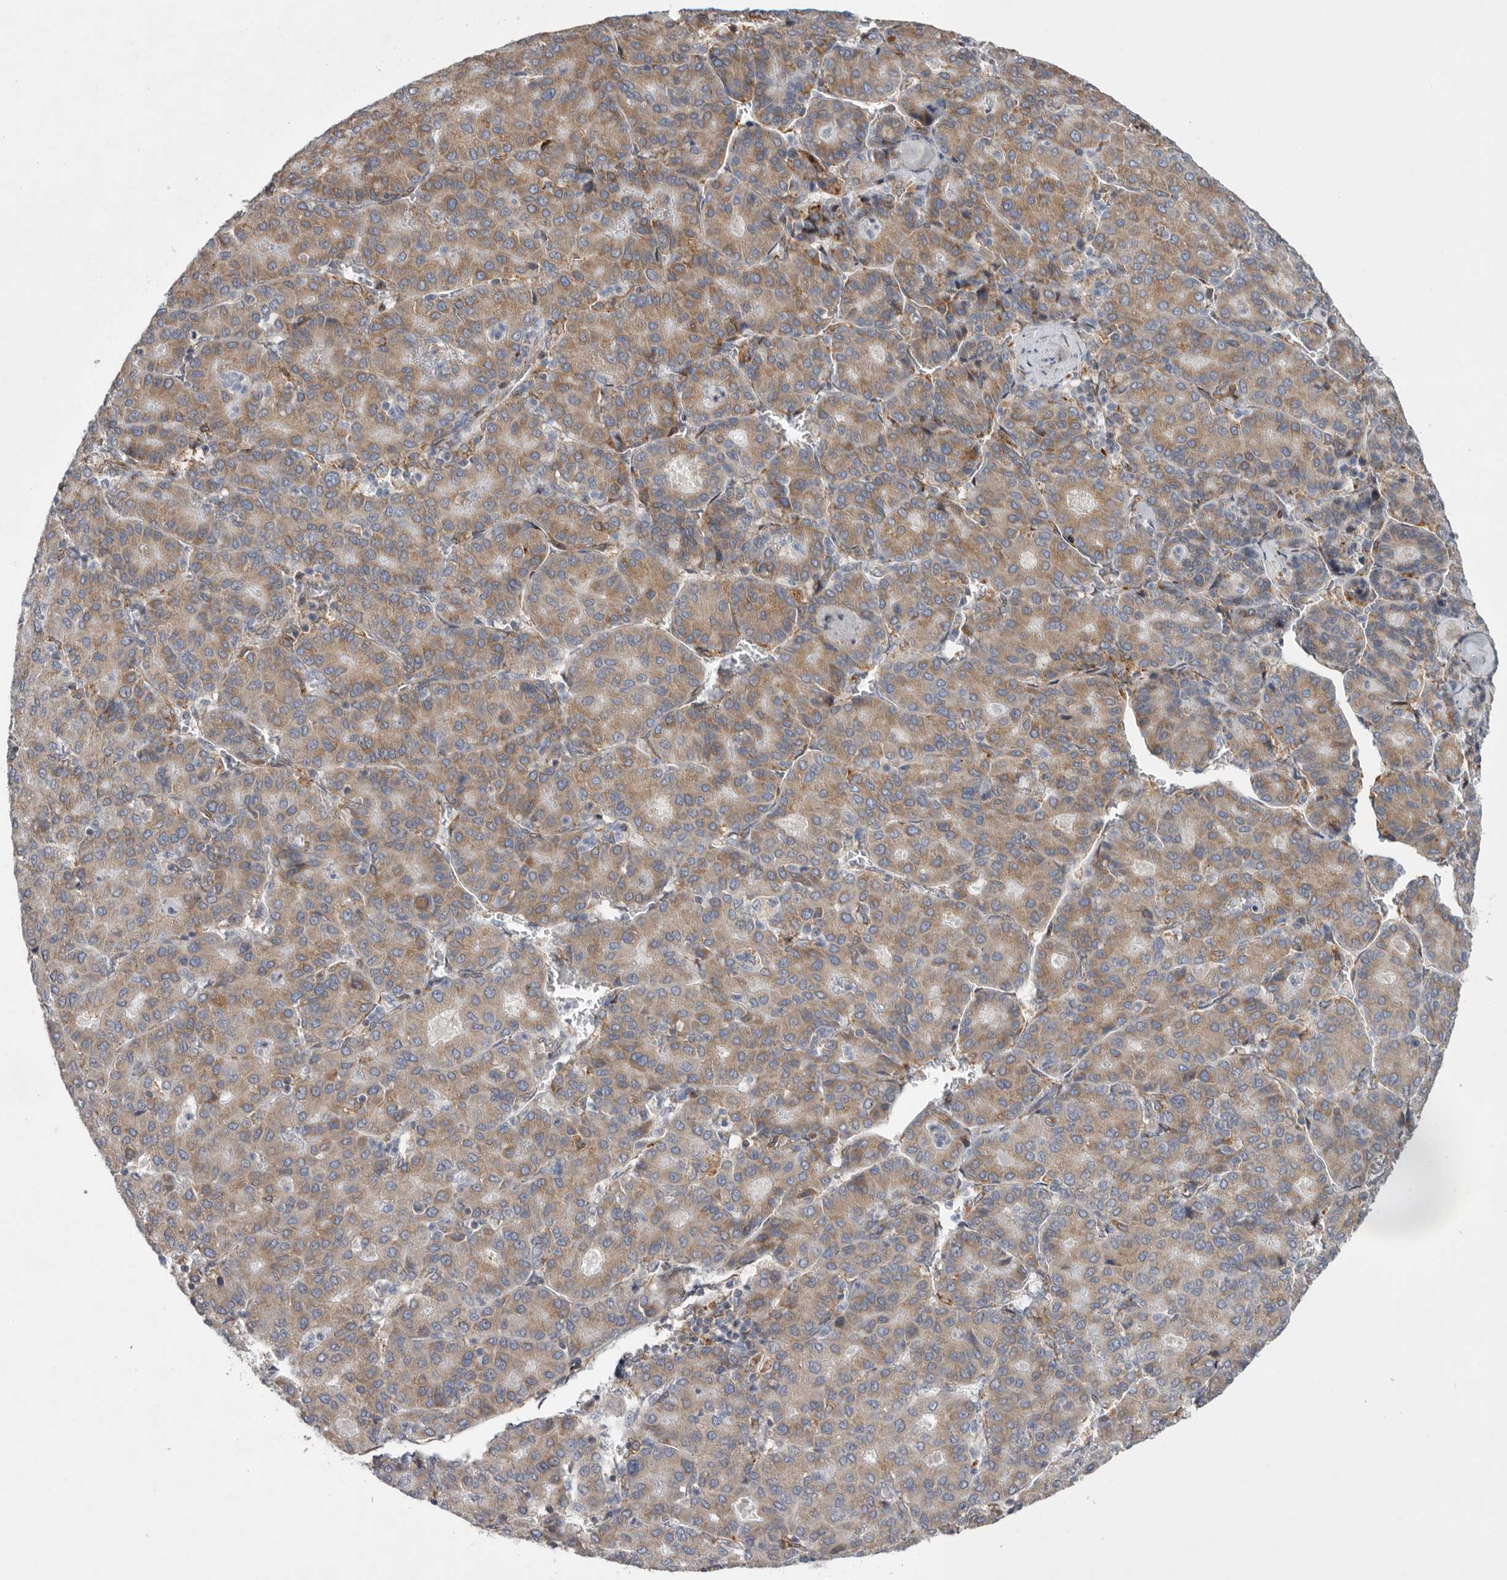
{"staining": {"intensity": "moderate", "quantity": "25%-75%", "location": "cytoplasmic/membranous"}, "tissue": "liver cancer", "cell_type": "Tumor cells", "image_type": "cancer", "snomed": [{"axis": "morphology", "description": "Carcinoma, Hepatocellular, NOS"}, {"axis": "topography", "description": "Liver"}], "caption": "DAB immunohistochemical staining of human liver cancer reveals moderate cytoplasmic/membranous protein expression in approximately 25%-75% of tumor cells.", "gene": "GANAB", "patient": {"sex": "male", "age": 65}}